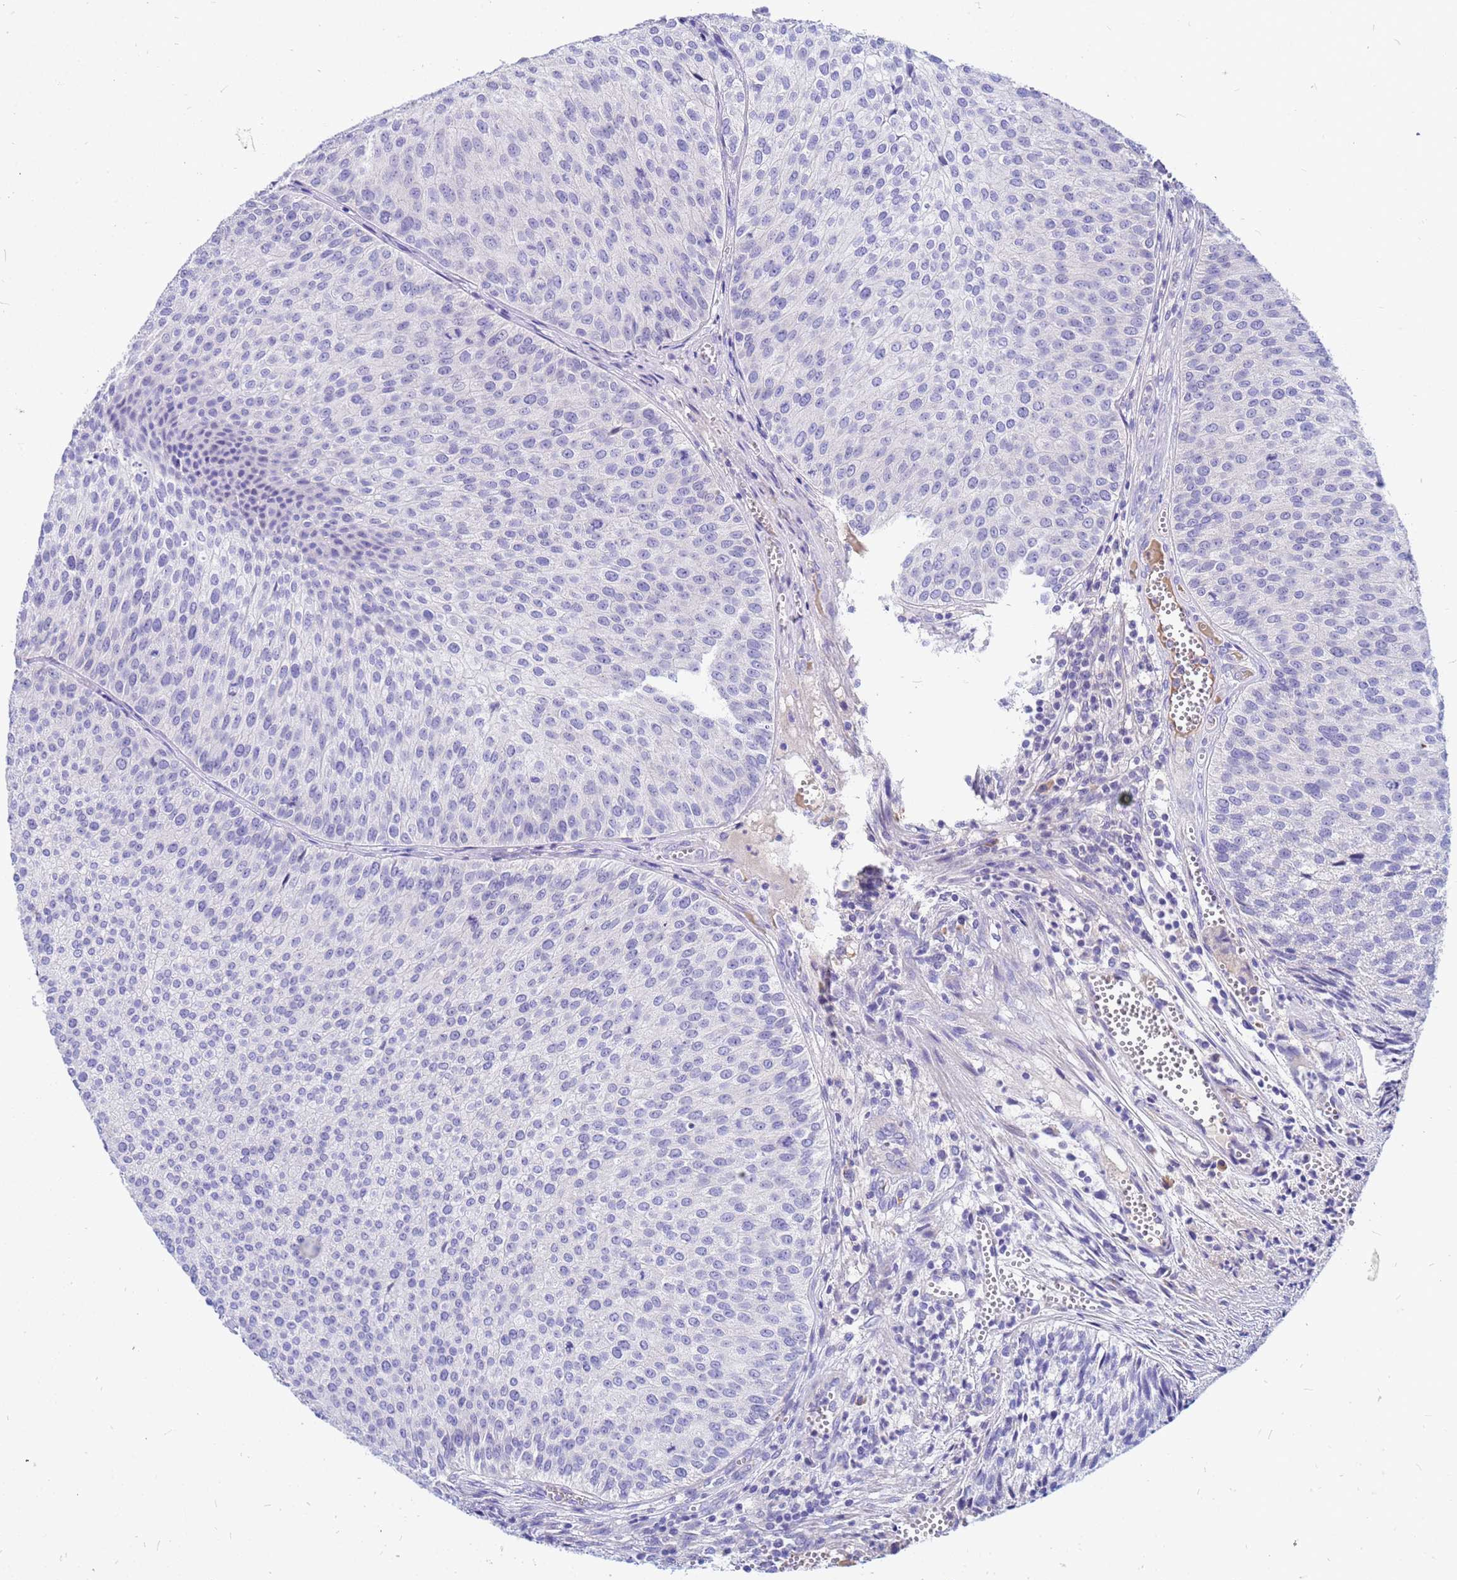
{"staining": {"intensity": "negative", "quantity": "none", "location": "none"}, "tissue": "urothelial cancer", "cell_type": "Tumor cells", "image_type": "cancer", "snomed": [{"axis": "morphology", "description": "Urothelial carcinoma, Low grade"}, {"axis": "topography", "description": "Urinary bladder"}], "caption": "Photomicrograph shows no significant protein positivity in tumor cells of urothelial cancer. (DAB IHC, high magnification).", "gene": "DPRX", "patient": {"sex": "male", "age": 84}}